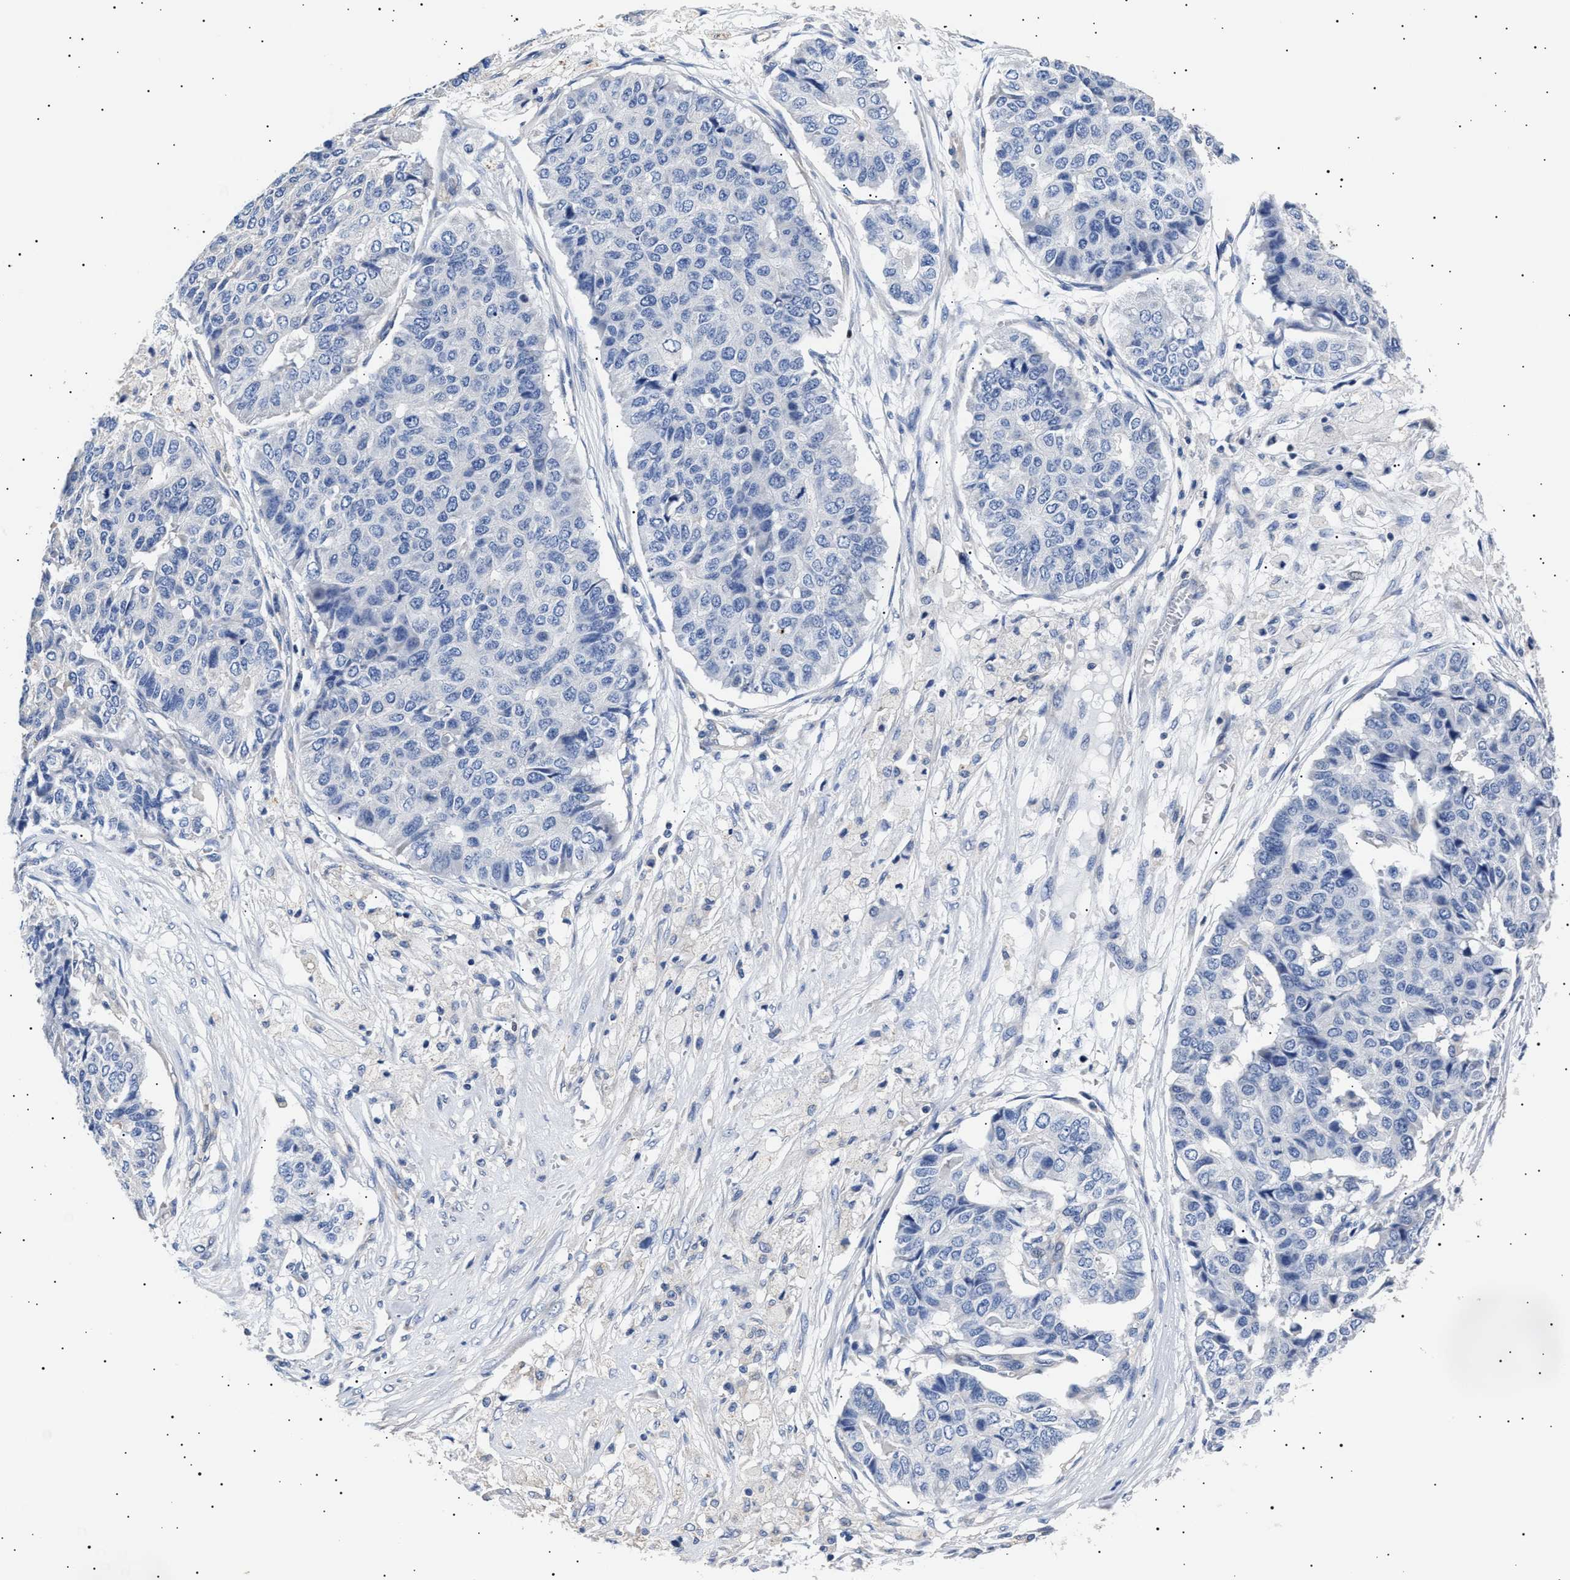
{"staining": {"intensity": "negative", "quantity": "none", "location": "none"}, "tissue": "pancreatic cancer", "cell_type": "Tumor cells", "image_type": "cancer", "snomed": [{"axis": "morphology", "description": "Adenocarcinoma, NOS"}, {"axis": "topography", "description": "Pancreas"}], "caption": "Immunohistochemistry histopathology image of human pancreatic cancer stained for a protein (brown), which demonstrates no expression in tumor cells.", "gene": "HEMGN", "patient": {"sex": "male", "age": 50}}